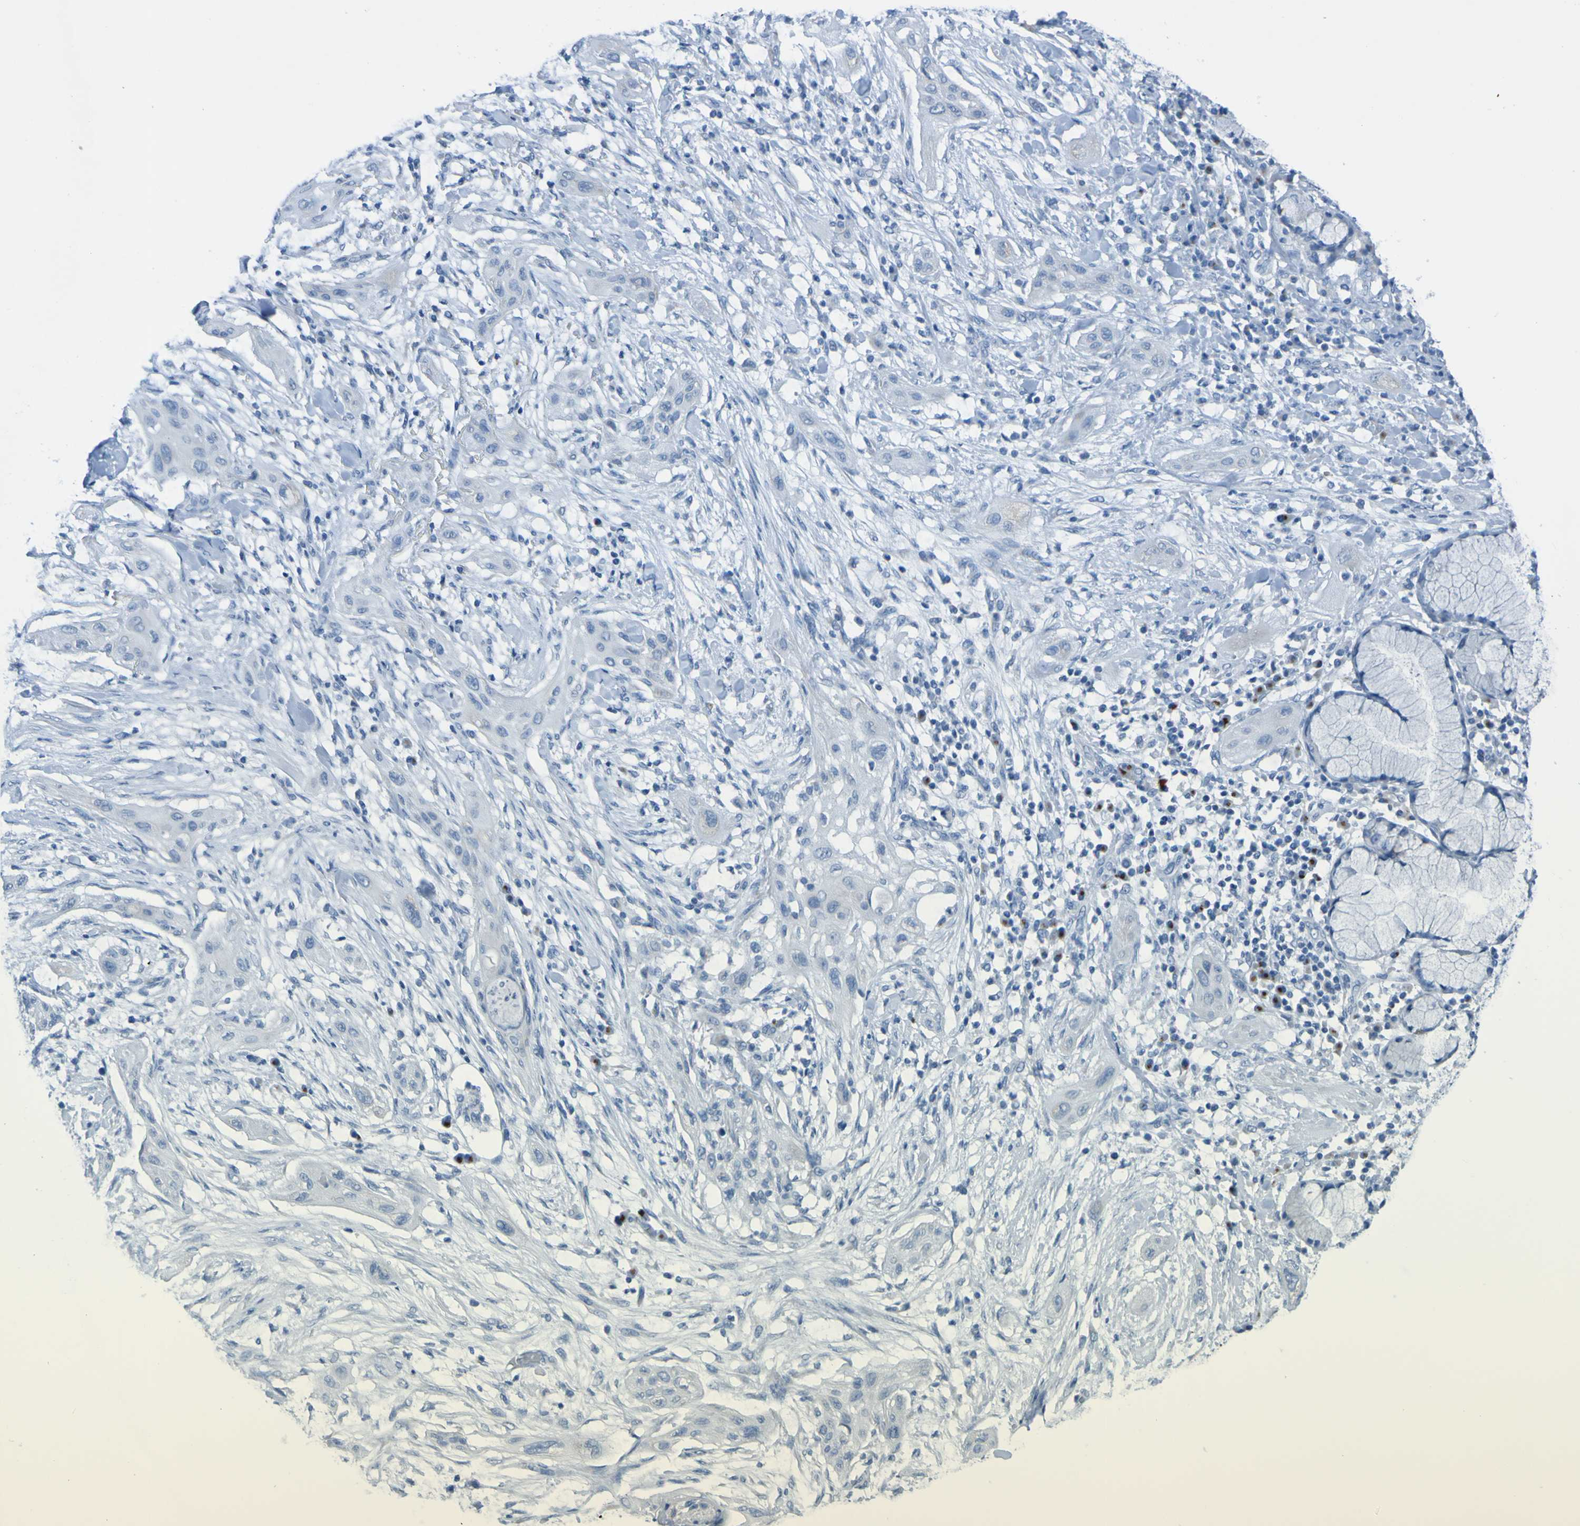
{"staining": {"intensity": "negative", "quantity": "none", "location": "none"}, "tissue": "lung cancer", "cell_type": "Tumor cells", "image_type": "cancer", "snomed": [{"axis": "morphology", "description": "Squamous cell carcinoma, NOS"}, {"axis": "topography", "description": "Lung"}], "caption": "High magnification brightfield microscopy of lung cancer stained with DAB (brown) and counterstained with hematoxylin (blue): tumor cells show no significant expression.", "gene": "ACMSD", "patient": {"sex": "female", "age": 47}}